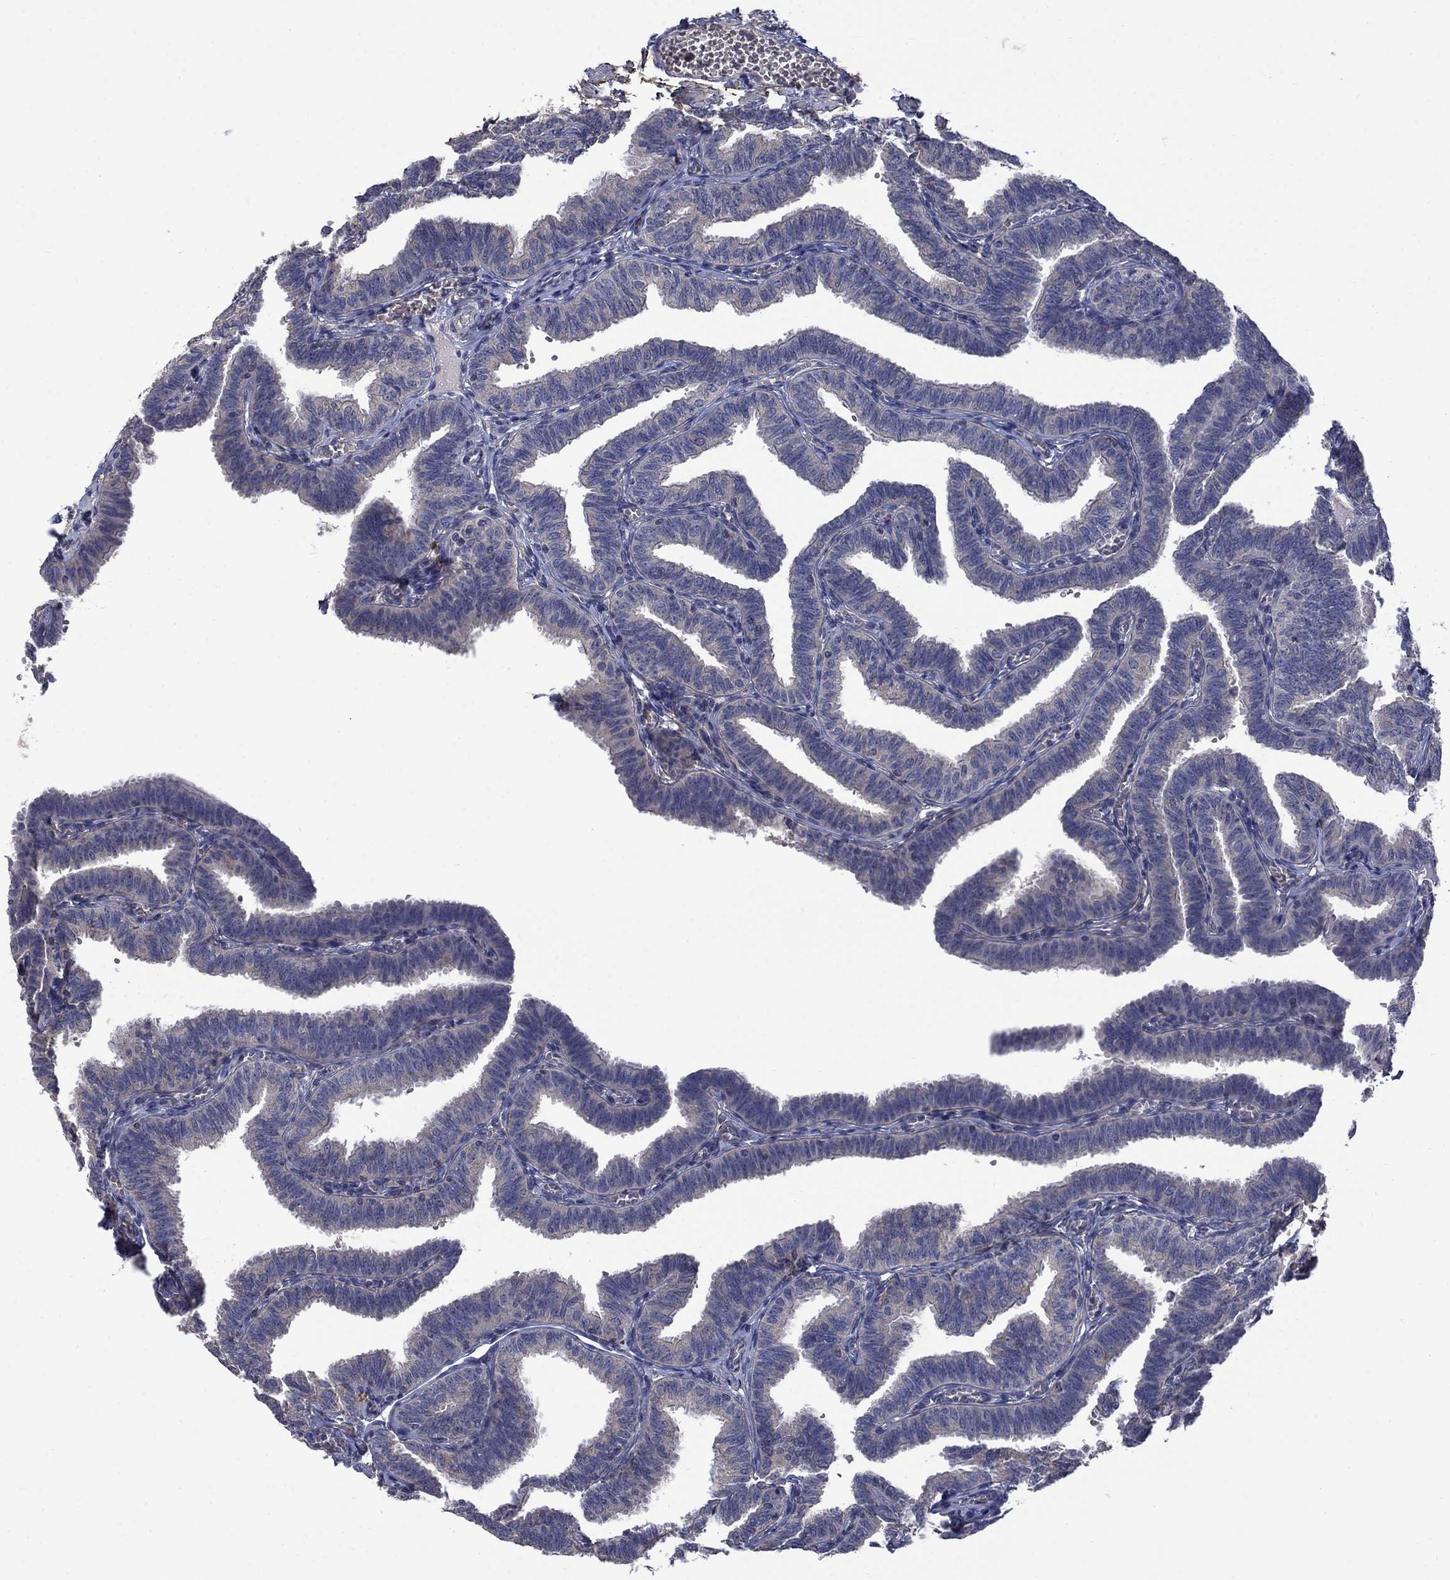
{"staining": {"intensity": "weak", "quantity": "<25%", "location": "cytoplasmic/membranous"}, "tissue": "fallopian tube", "cell_type": "Glandular cells", "image_type": "normal", "snomed": [{"axis": "morphology", "description": "Normal tissue, NOS"}, {"axis": "topography", "description": "Fallopian tube"}], "caption": "Immunohistochemistry (IHC) histopathology image of unremarkable fallopian tube: fallopian tube stained with DAB exhibits no significant protein staining in glandular cells. (Stains: DAB (3,3'-diaminobenzidine) immunohistochemistry with hematoxylin counter stain, Microscopy: brightfield microscopy at high magnification).", "gene": "HSPA12A", "patient": {"sex": "female", "age": 25}}